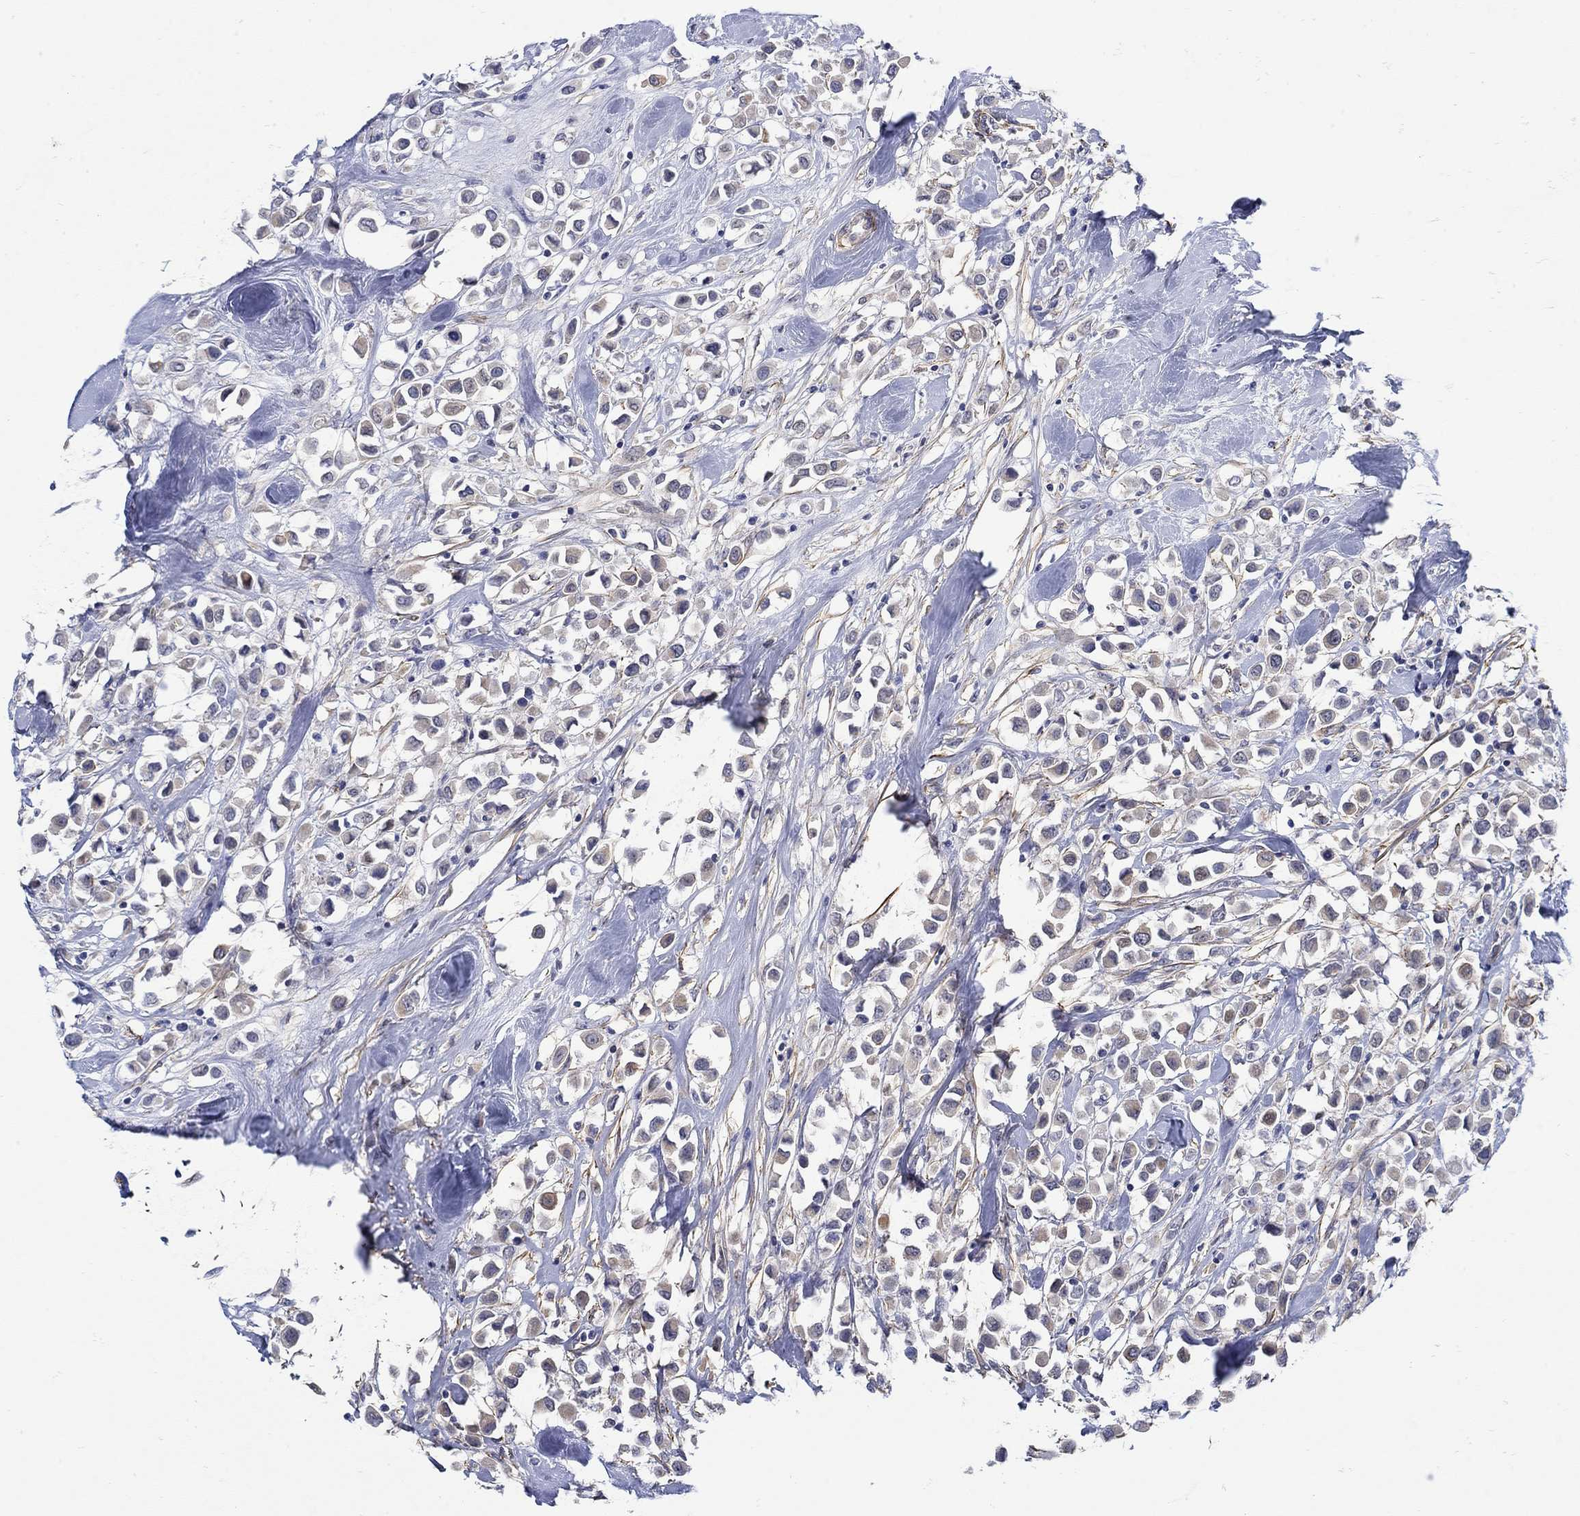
{"staining": {"intensity": "weak", "quantity": "<25%", "location": "cytoplasmic/membranous"}, "tissue": "breast cancer", "cell_type": "Tumor cells", "image_type": "cancer", "snomed": [{"axis": "morphology", "description": "Duct carcinoma"}, {"axis": "topography", "description": "Breast"}], "caption": "Intraductal carcinoma (breast) stained for a protein using IHC shows no expression tumor cells.", "gene": "SCN7A", "patient": {"sex": "female", "age": 61}}